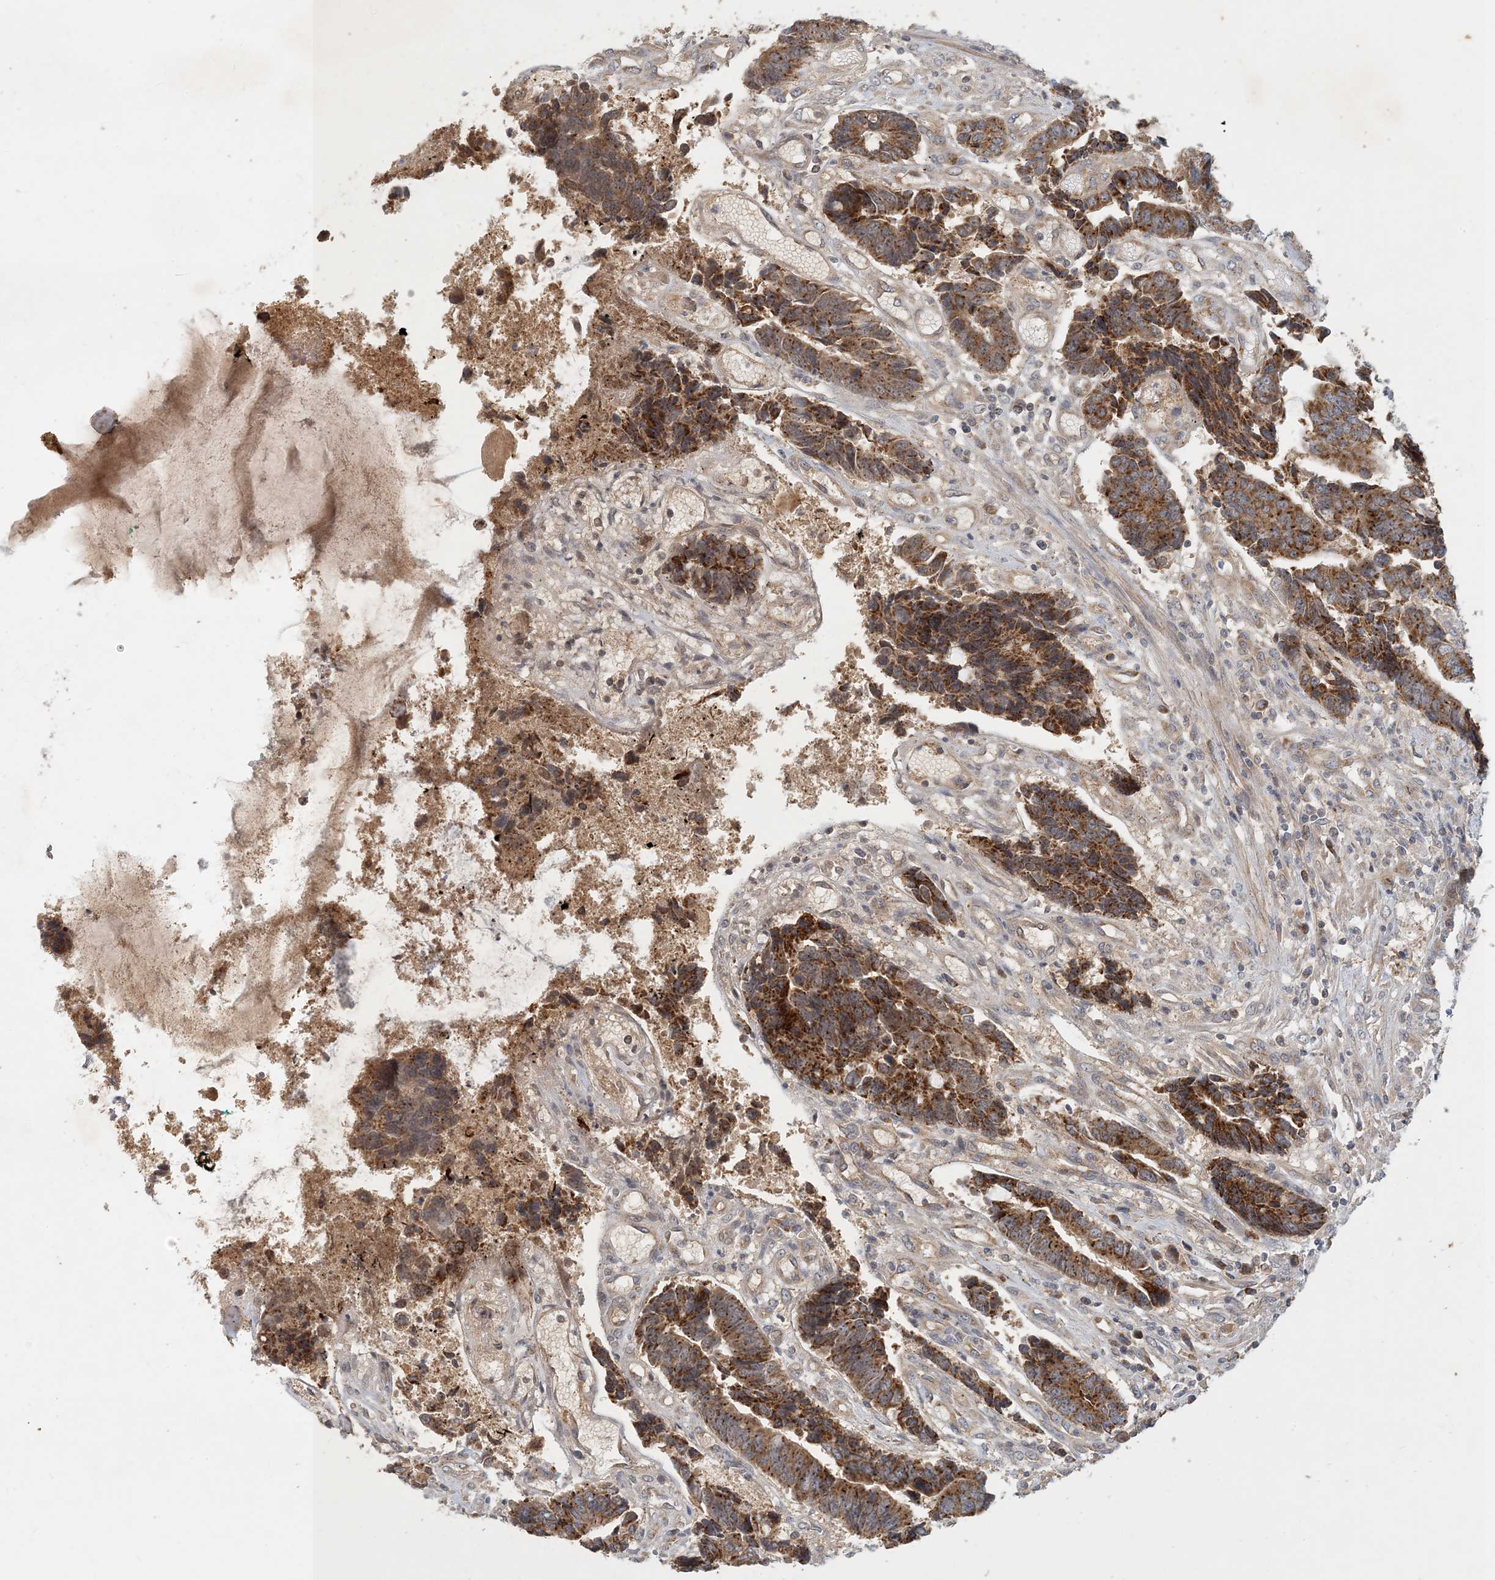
{"staining": {"intensity": "moderate", "quantity": ">75%", "location": "cytoplasmic/membranous"}, "tissue": "colorectal cancer", "cell_type": "Tumor cells", "image_type": "cancer", "snomed": [{"axis": "morphology", "description": "Adenocarcinoma, NOS"}, {"axis": "topography", "description": "Rectum"}], "caption": "Approximately >75% of tumor cells in human colorectal cancer (adenocarcinoma) display moderate cytoplasmic/membranous protein staining as visualized by brown immunohistochemical staining.", "gene": "ZBTB3", "patient": {"sex": "male", "age": 84}}